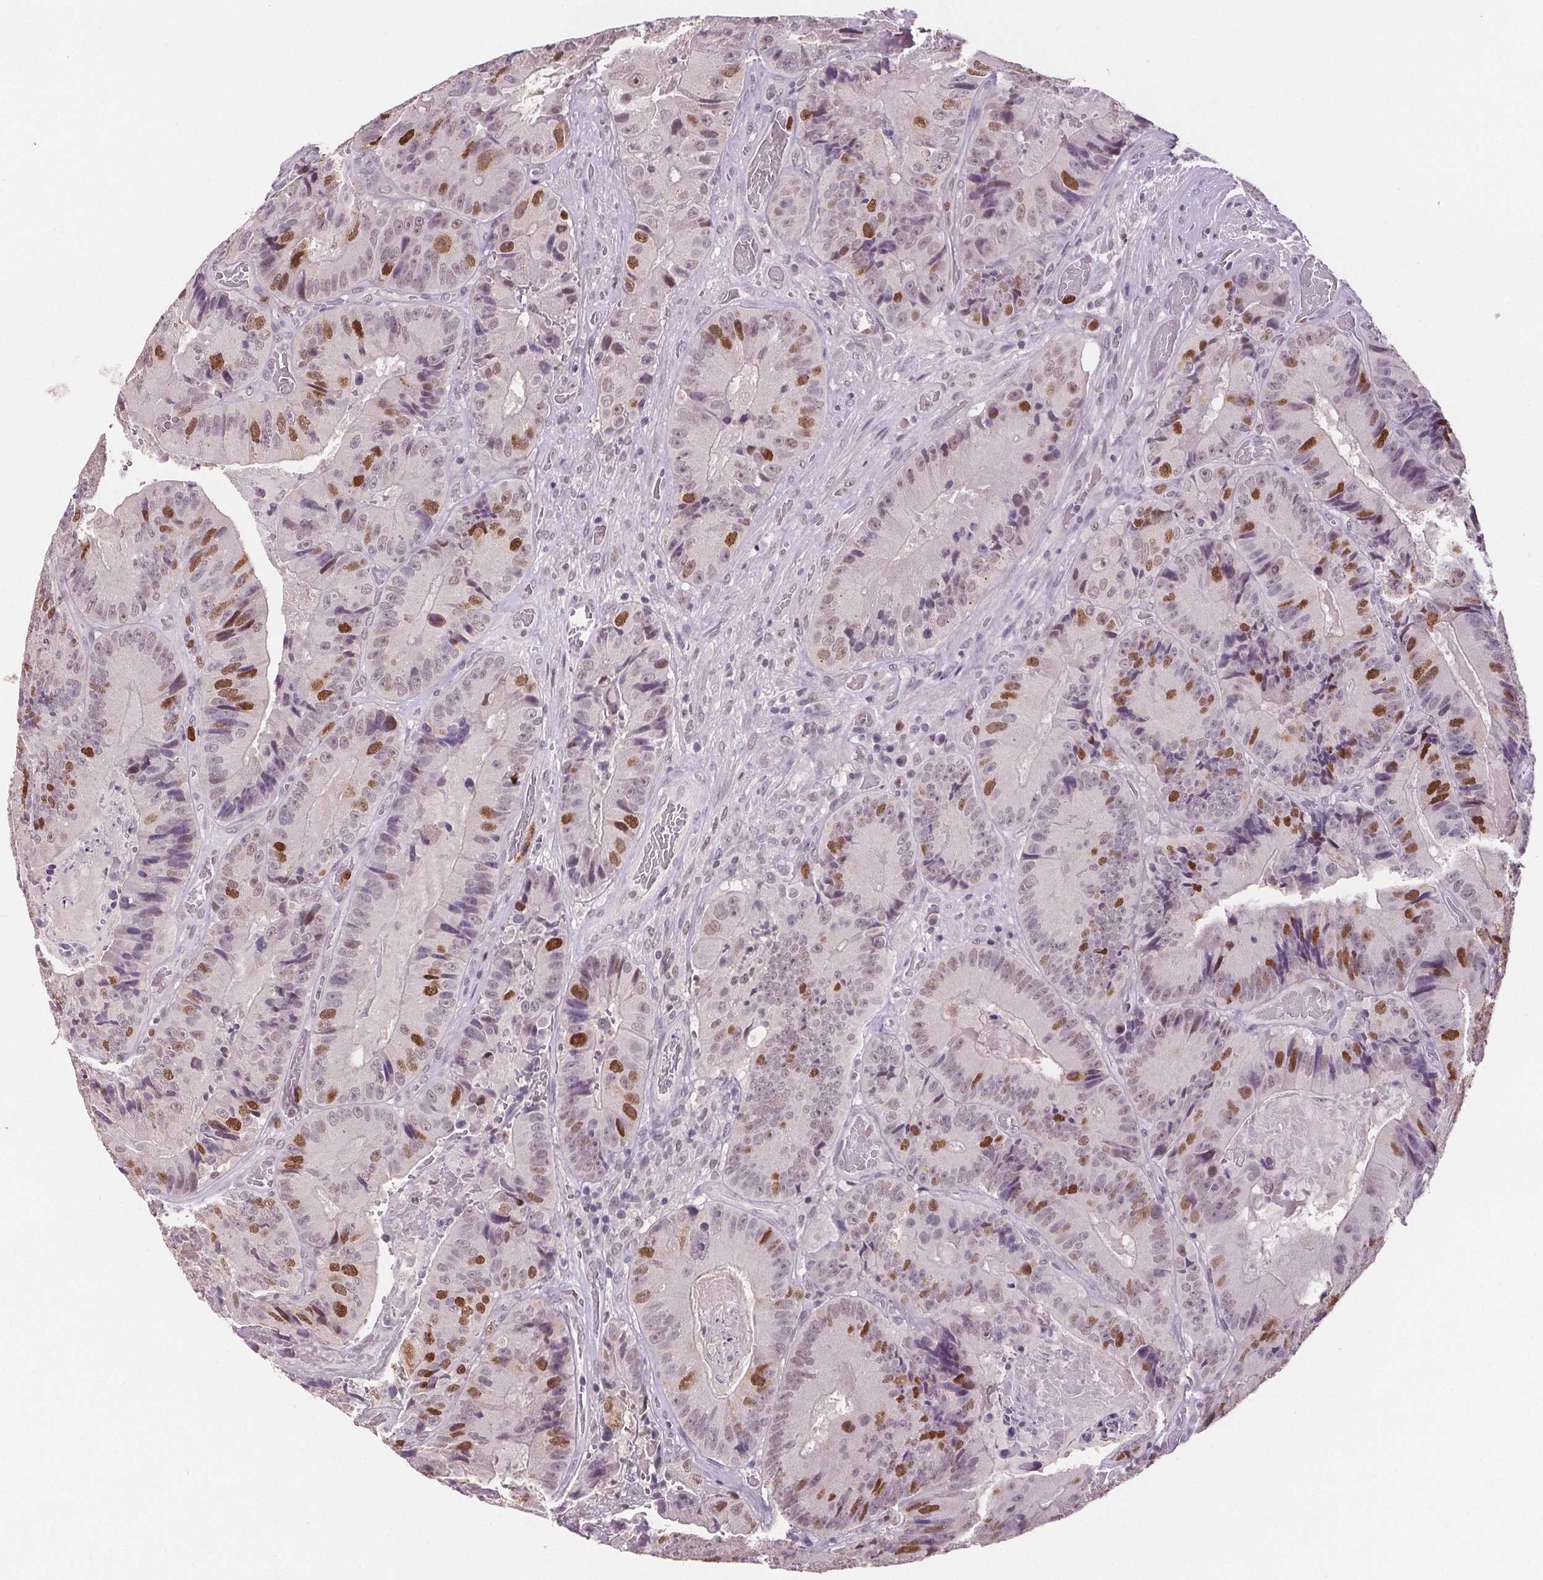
{"staining": {"intensity": "moderate", "quantity": "25%-75%", "location": "nuclear"}, "tissue": "colorectal cancer", "cell_type": "Tumor cells", "image_type": "cancer", "snomed": [{"axis": "morphology", "description": "Adenocarcinoma, NOS"}, {"axis": "topography", "description": "Colon"}], "caption": "A high-resolution micrograph shows IHC staining of adenocarcinoma (colorectal), which reveals moderate nuclear positivity in approximately 25%-75% of tumor cells. The staining is performed using DAB (3,3'-diaminobenzidine) brown chromogen to label protein expression. The nuclei are counter-stained blue using hematoxylin.", "gene": "CENPF", "patient": {"sex": "female", "age": 86}}